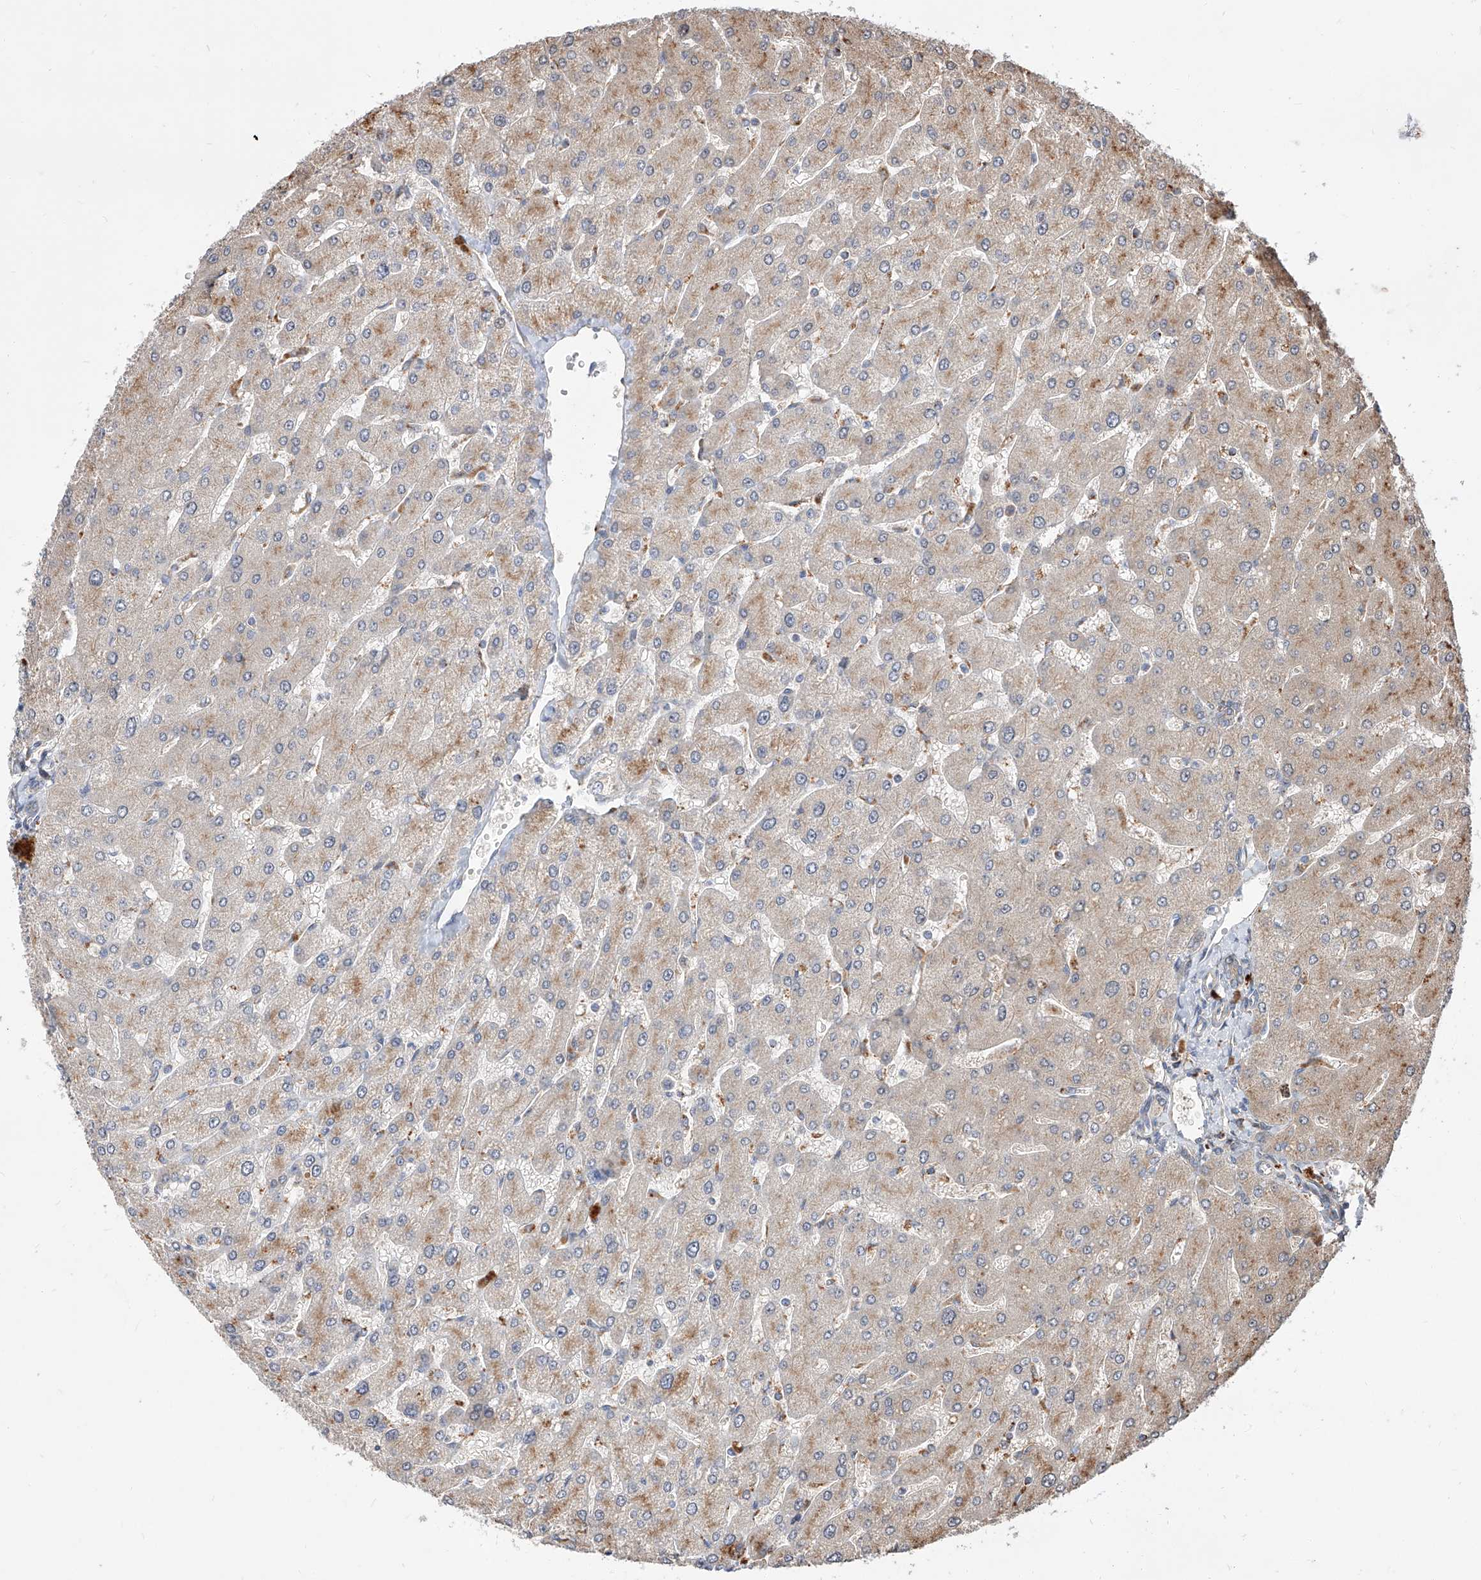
{"staining": {"intensity": "weak", "quantity": "25%-75%", "location": "cytoplasmic/membranous"}, "tissue": "liver", "cell_type": "Cholangiocytes", "image_type": "normal", "snomed": [{"axis": "morphology", "description": "Normal tissue, NOS"}, {"axis": "topography", "description": "Liver"}], "caption": "Liver stained for a protein shows weak cytoplasmic/membranous positivity in cholangiocytes. The protein of interest is stained brown, and the nuclei are stained in blue (DAB IHC with brightfield microscopy, high magnification).", "gene": "DIRAS3", "patient": {"sex": "male", "age": 55}}